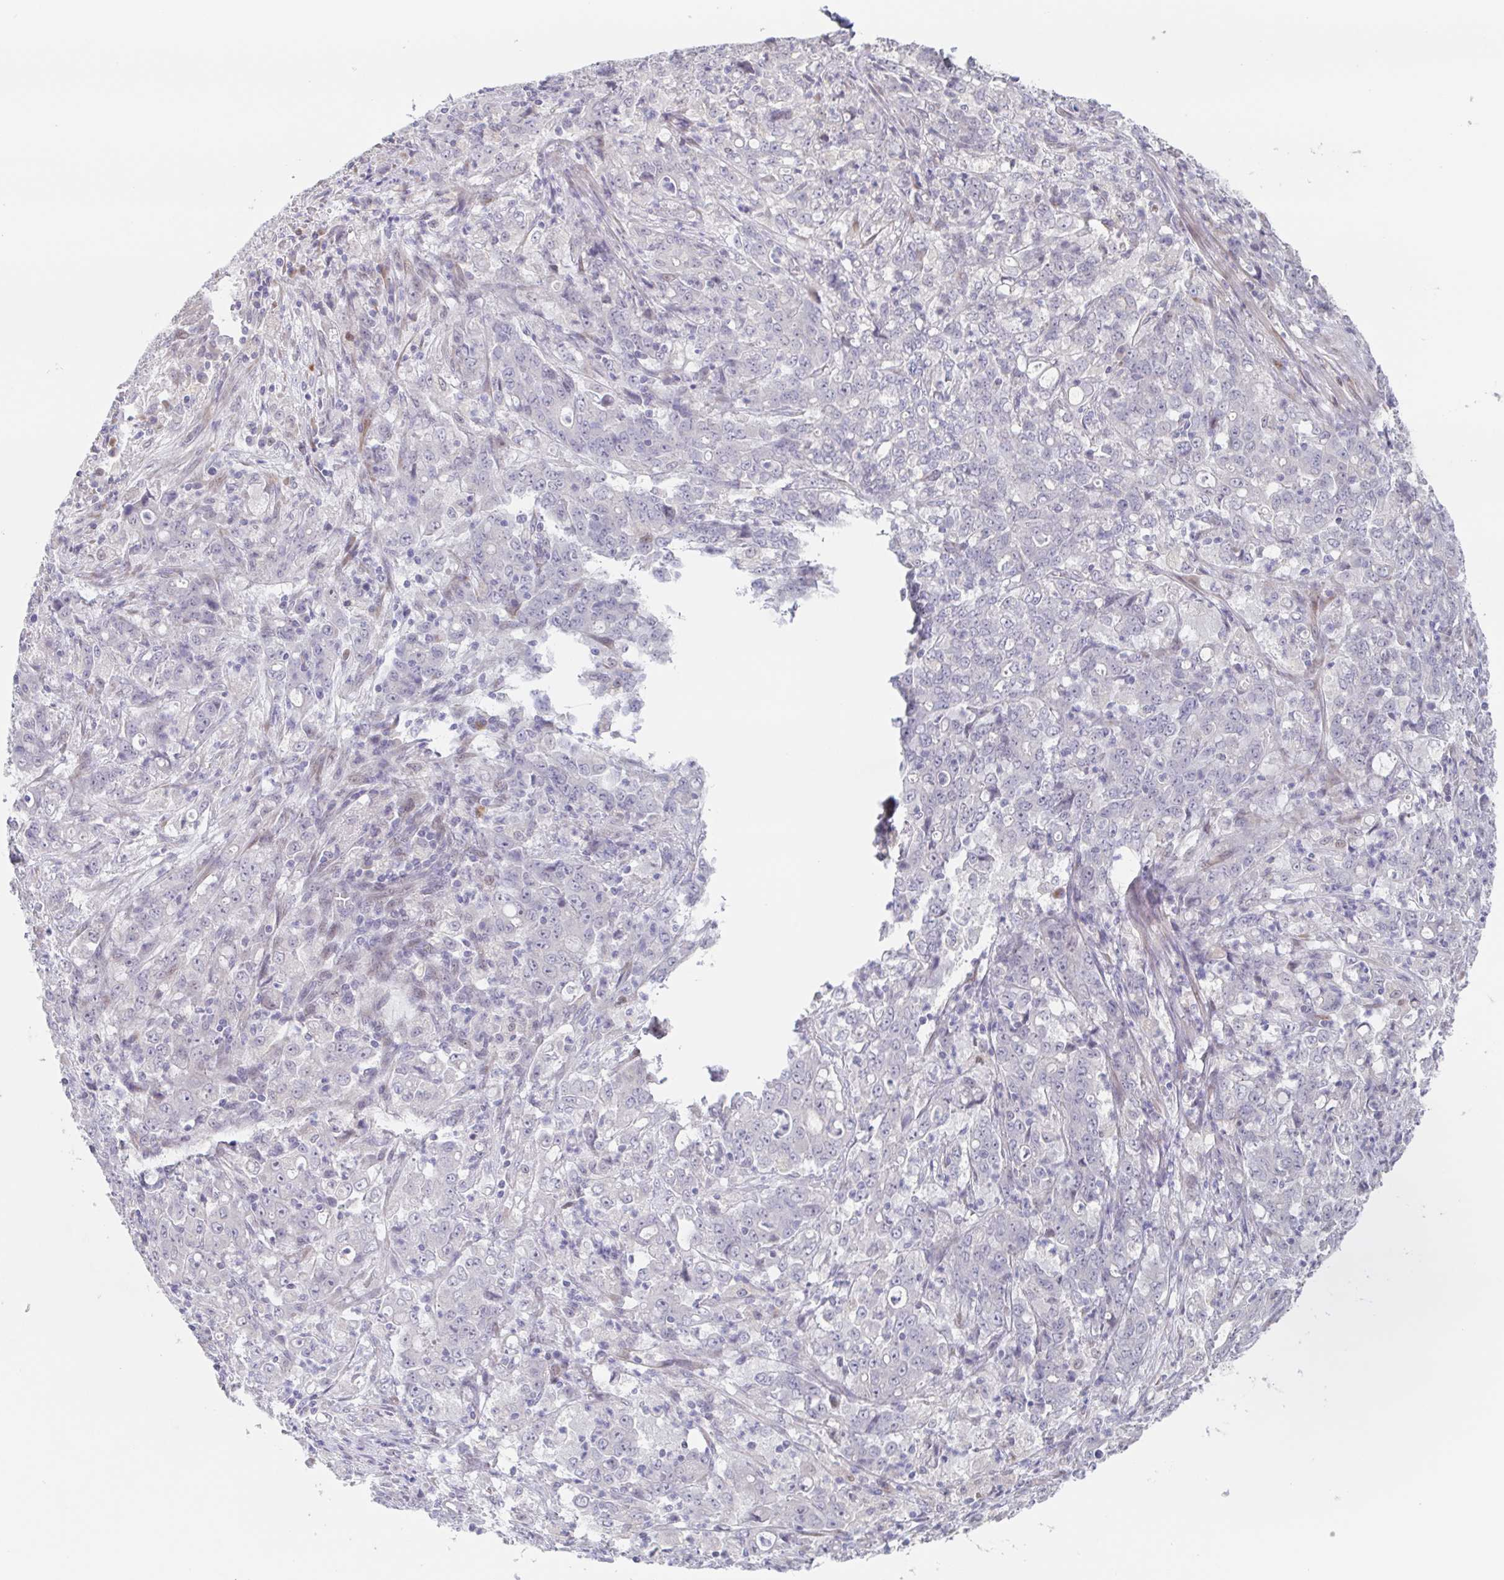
{"staining": {"intensity": "negative", "quantity": "none", "location": "none"}, "tissue": "stomach cancer", "cell_type": "Tumor cells", "image_type": "cancer", "snomed": [{"axis": "morphology", "description": "Adenocarcinoma, NOS"}, {"axis": "topography", "description": "Stomach, lower"}], "caption": "Stomach cancer (adenocarcinoma) stained for a protein using IHC exhibits no positivity tumor cells.", "gene": "POU2F3", "patient": {"sex": "female", "age": 71}}